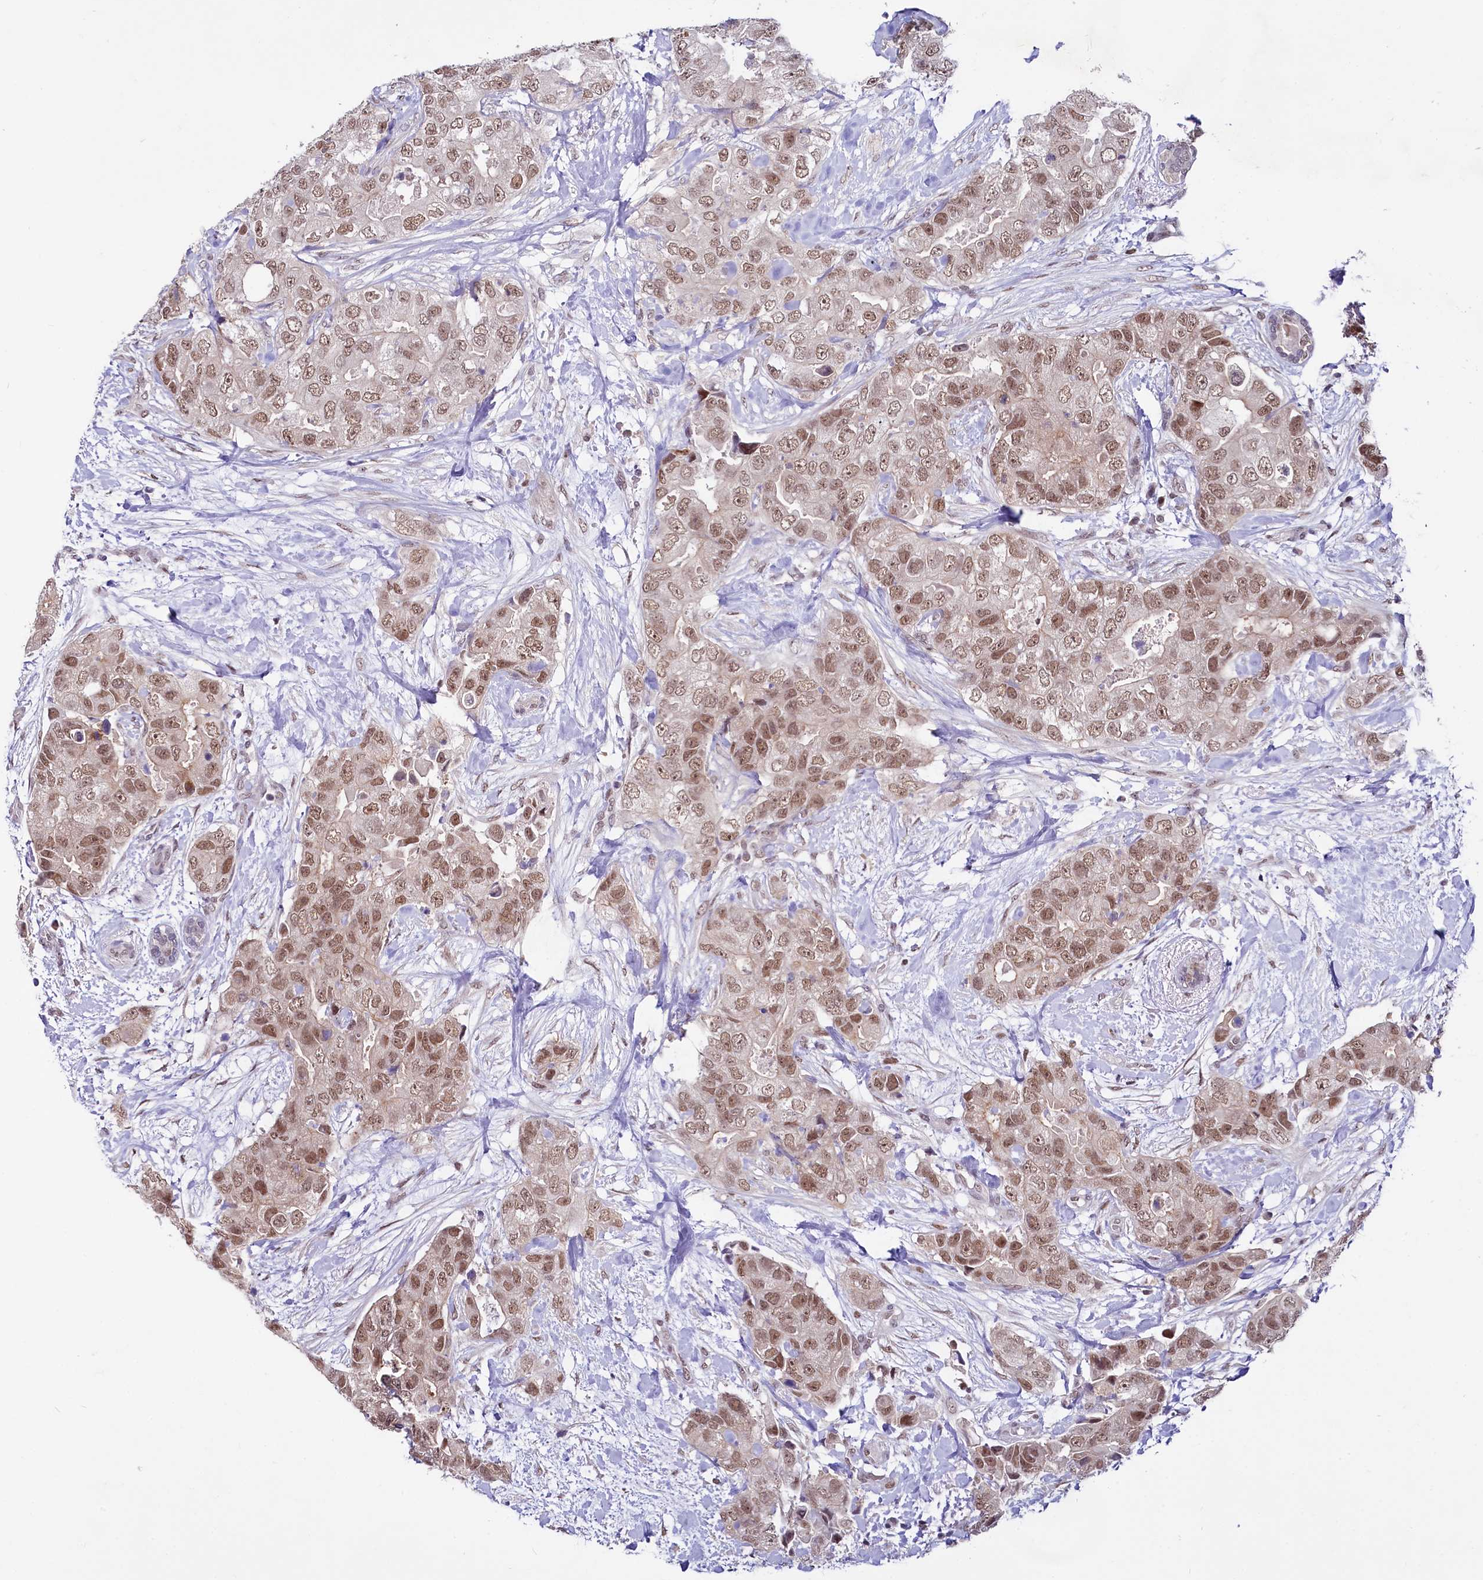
{"staining": {"intensity": "moderate", "quantity": ">75%", "location": "nuclear"}, "tissue": "breast cancer", "cell_type": "Tumor cells", "image_type": "cancer", "snomed": [{"axis": "morphology", "description": "Duct carcinoma"}, {"axis": "topography", "description": "Breast"}], "caption": "Immunohistochemistry (DAB (3,3'-diaminobenzidine)) staining of human breast cancer (invasive ductal carcinoma) displays moderate nuclear protein expression in about >75% of tumor cells.", "gene": "SCAF11", "patient": {"sex": "female", "age": 62}}